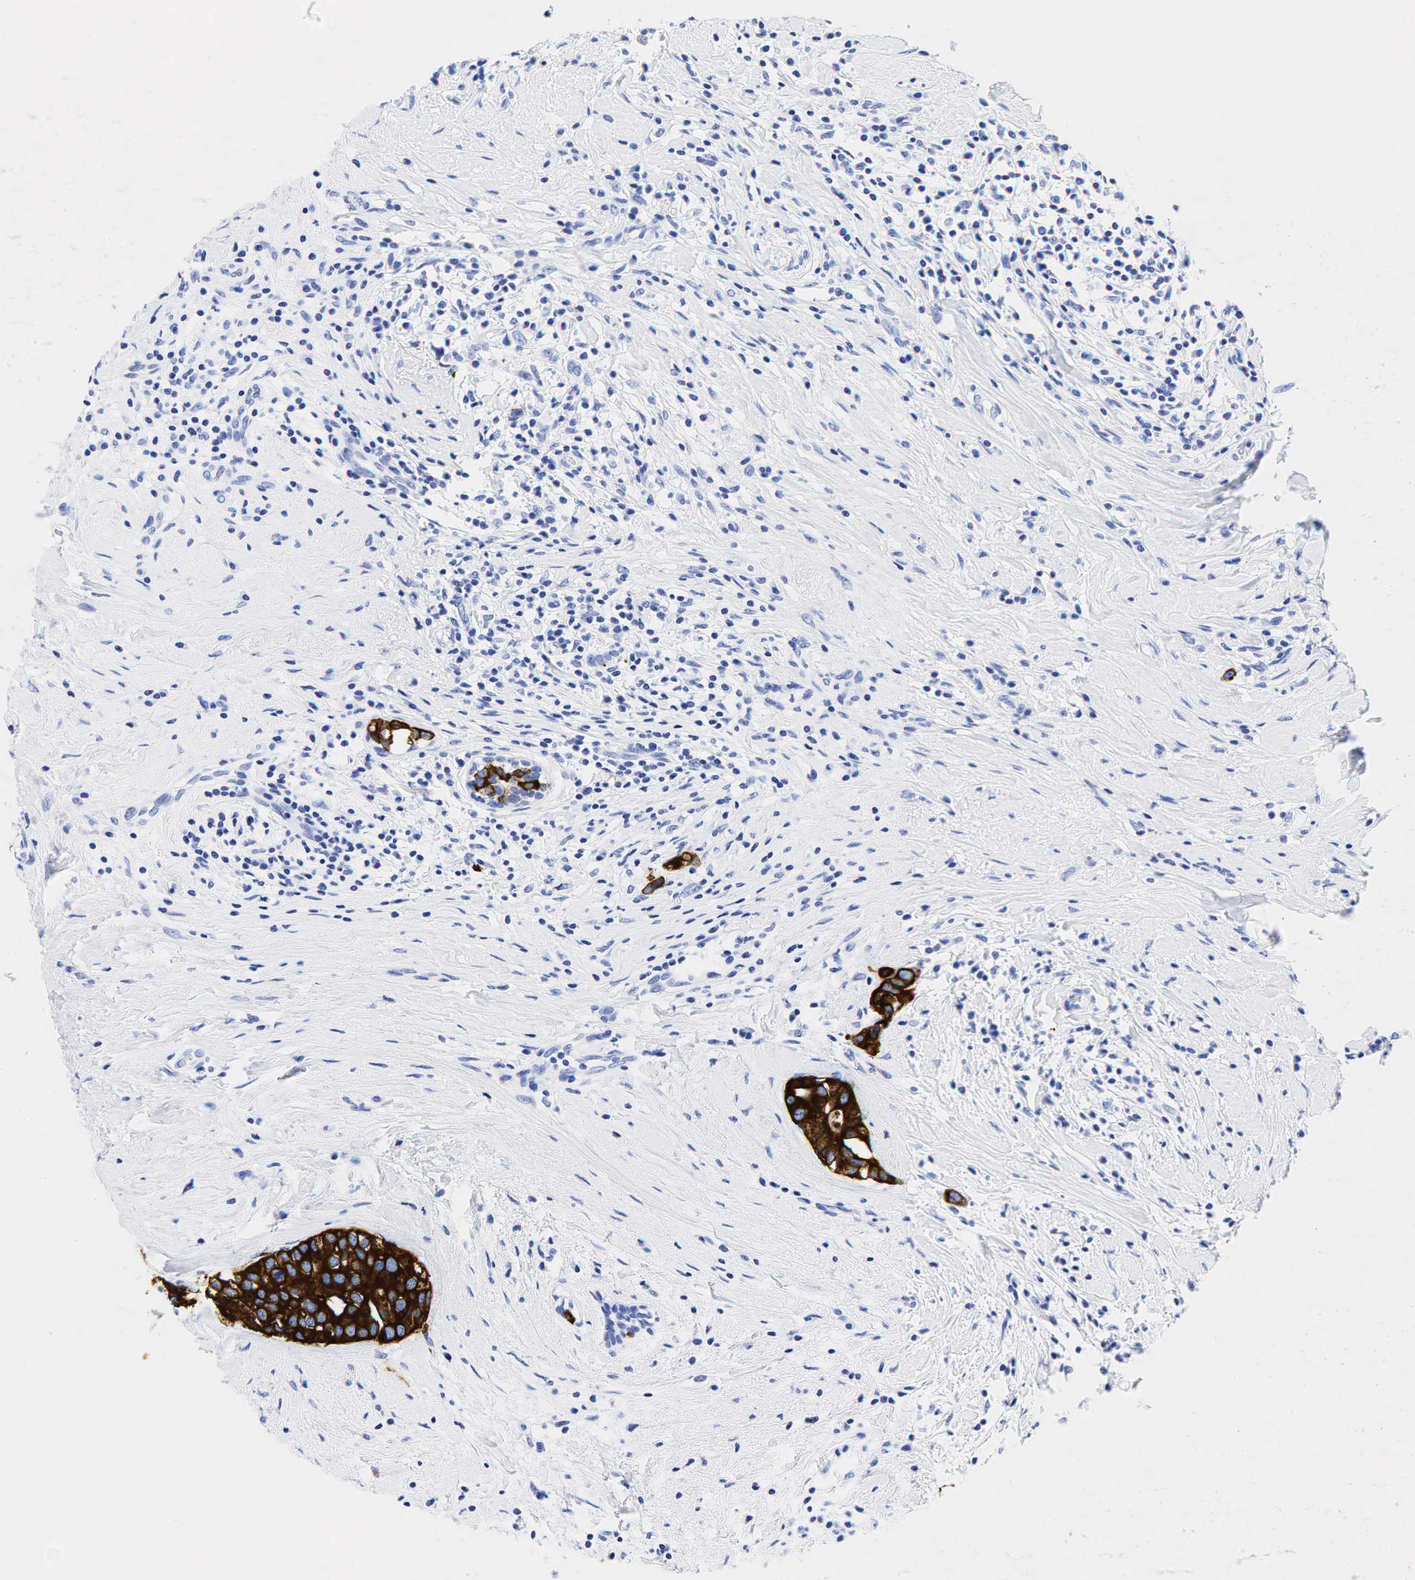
{"staining": {"intensity": "strong", "quantity": ">75%", "location": "cytoplasmic/membranous"}, "tissue": "breast cancer", "cell_type": "Tumor cells", "image_type": "cancer", "snomed": [{"axis": "morphology", "description": "Duct carcinoma"}, {"axis": "topography", "description": "Breast"}], "caption": "Protein positivity by immunohistochemistry (IHC) displays strong cytoplasmic/membranous positivity in about >75% of tumor cells in breast cancer (invasive ductal carcinoma).", "gene": "KRT19", "patient": {"sex": "female", "age": 55}}